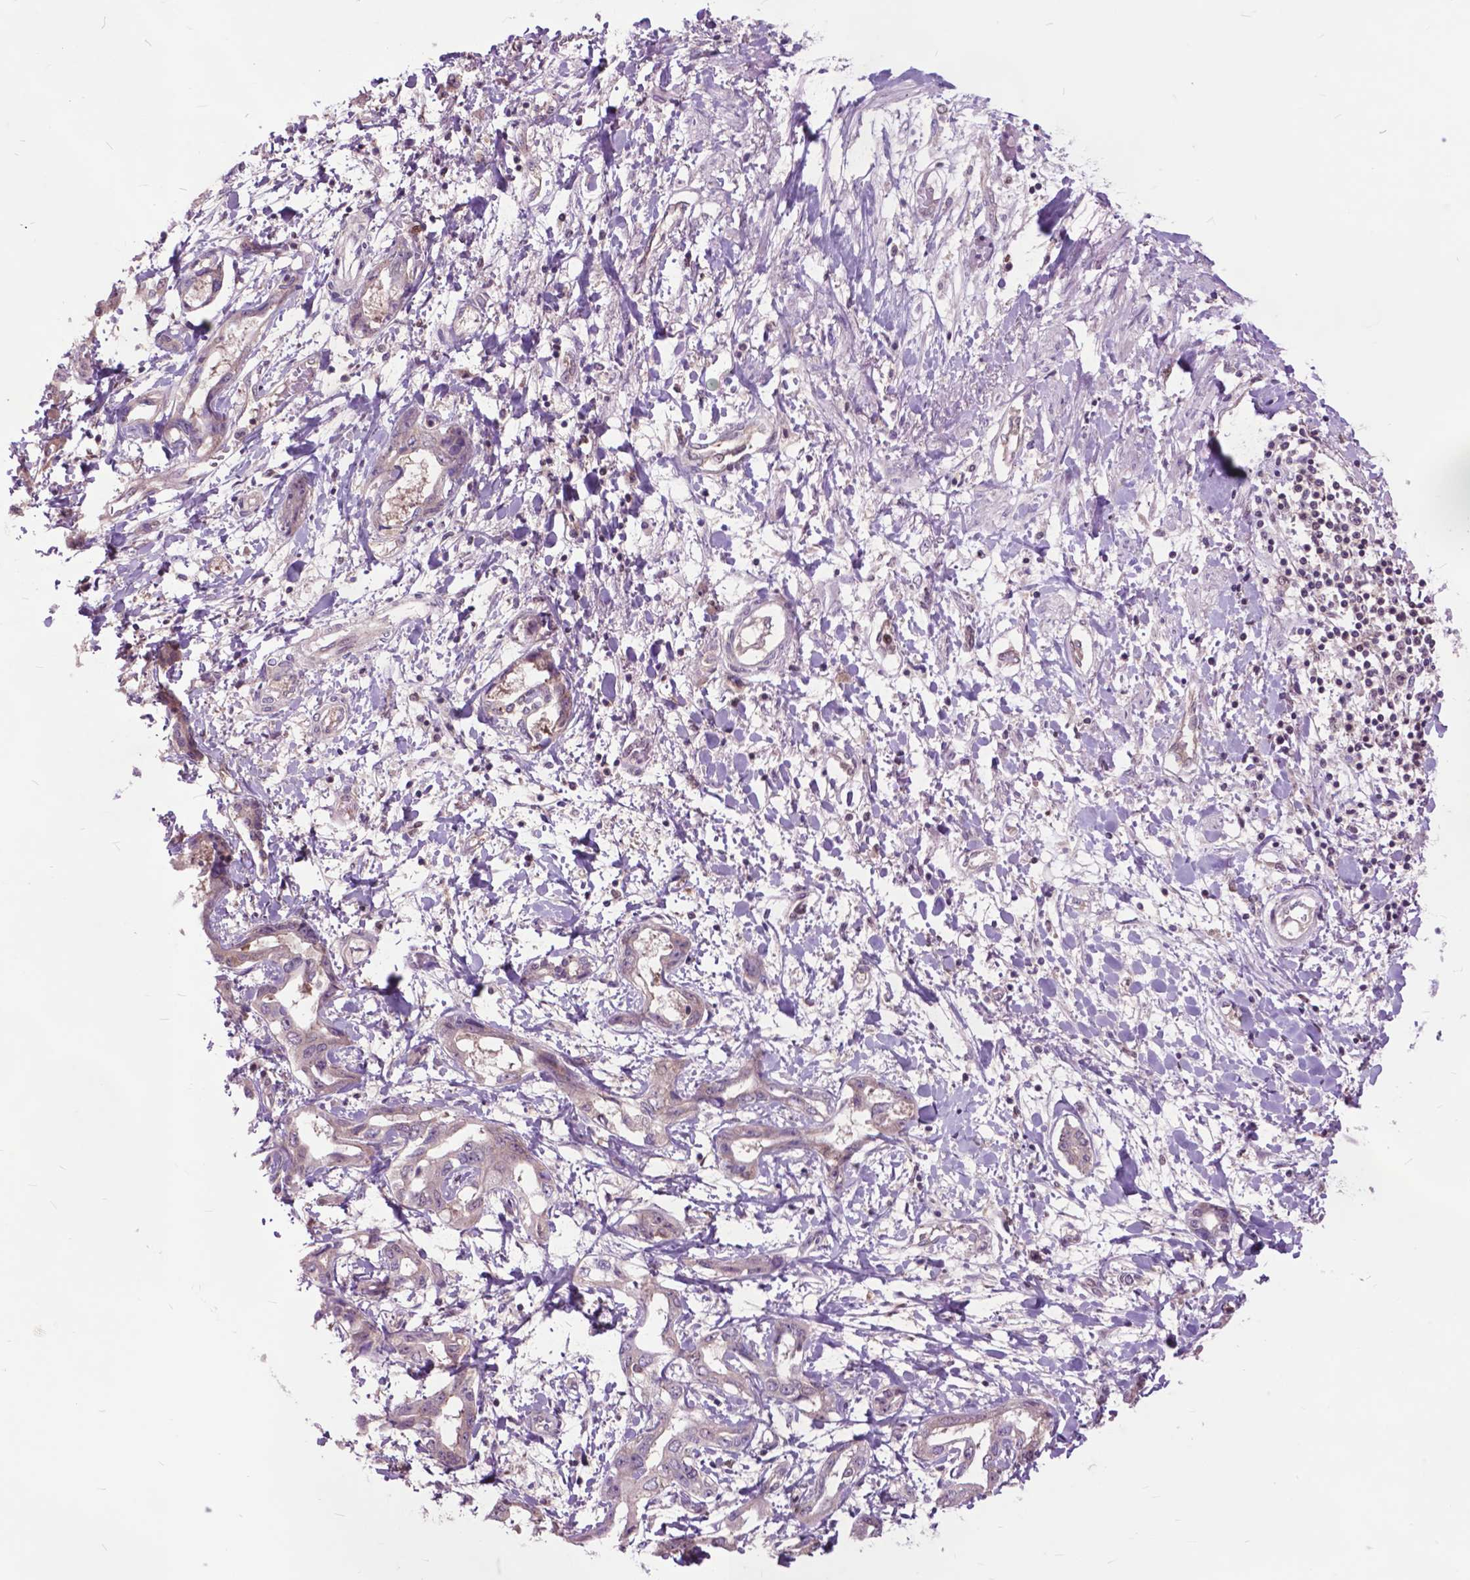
{"staining": {"intensity": "weak", "quantity": "25%-75%", "location": "cytoplasmic/membranous"}, "tissue": "liver cancer", "cell_type": "Tumor cells", "image_type": "cancer", "snomed": [{"axis": "morphology", "description": "Cholangiocarcinoma"}, {"axis": "topography", "description": "Liver"}], "caption": "Immunohistochemical staining of human liver cancer (cholangiocarcinoma) displays low levels of weak cytoplasmic/membranous staining in about 25%-75% of tumor cells. Using DAB (3,3'-diaminobenzidine) (brown) and hematoxylin (blue) stains, captured at high magnification using brightfield microscopy.", "gene": "ARAF", "patient": {"sex": "male", "age": 59}}